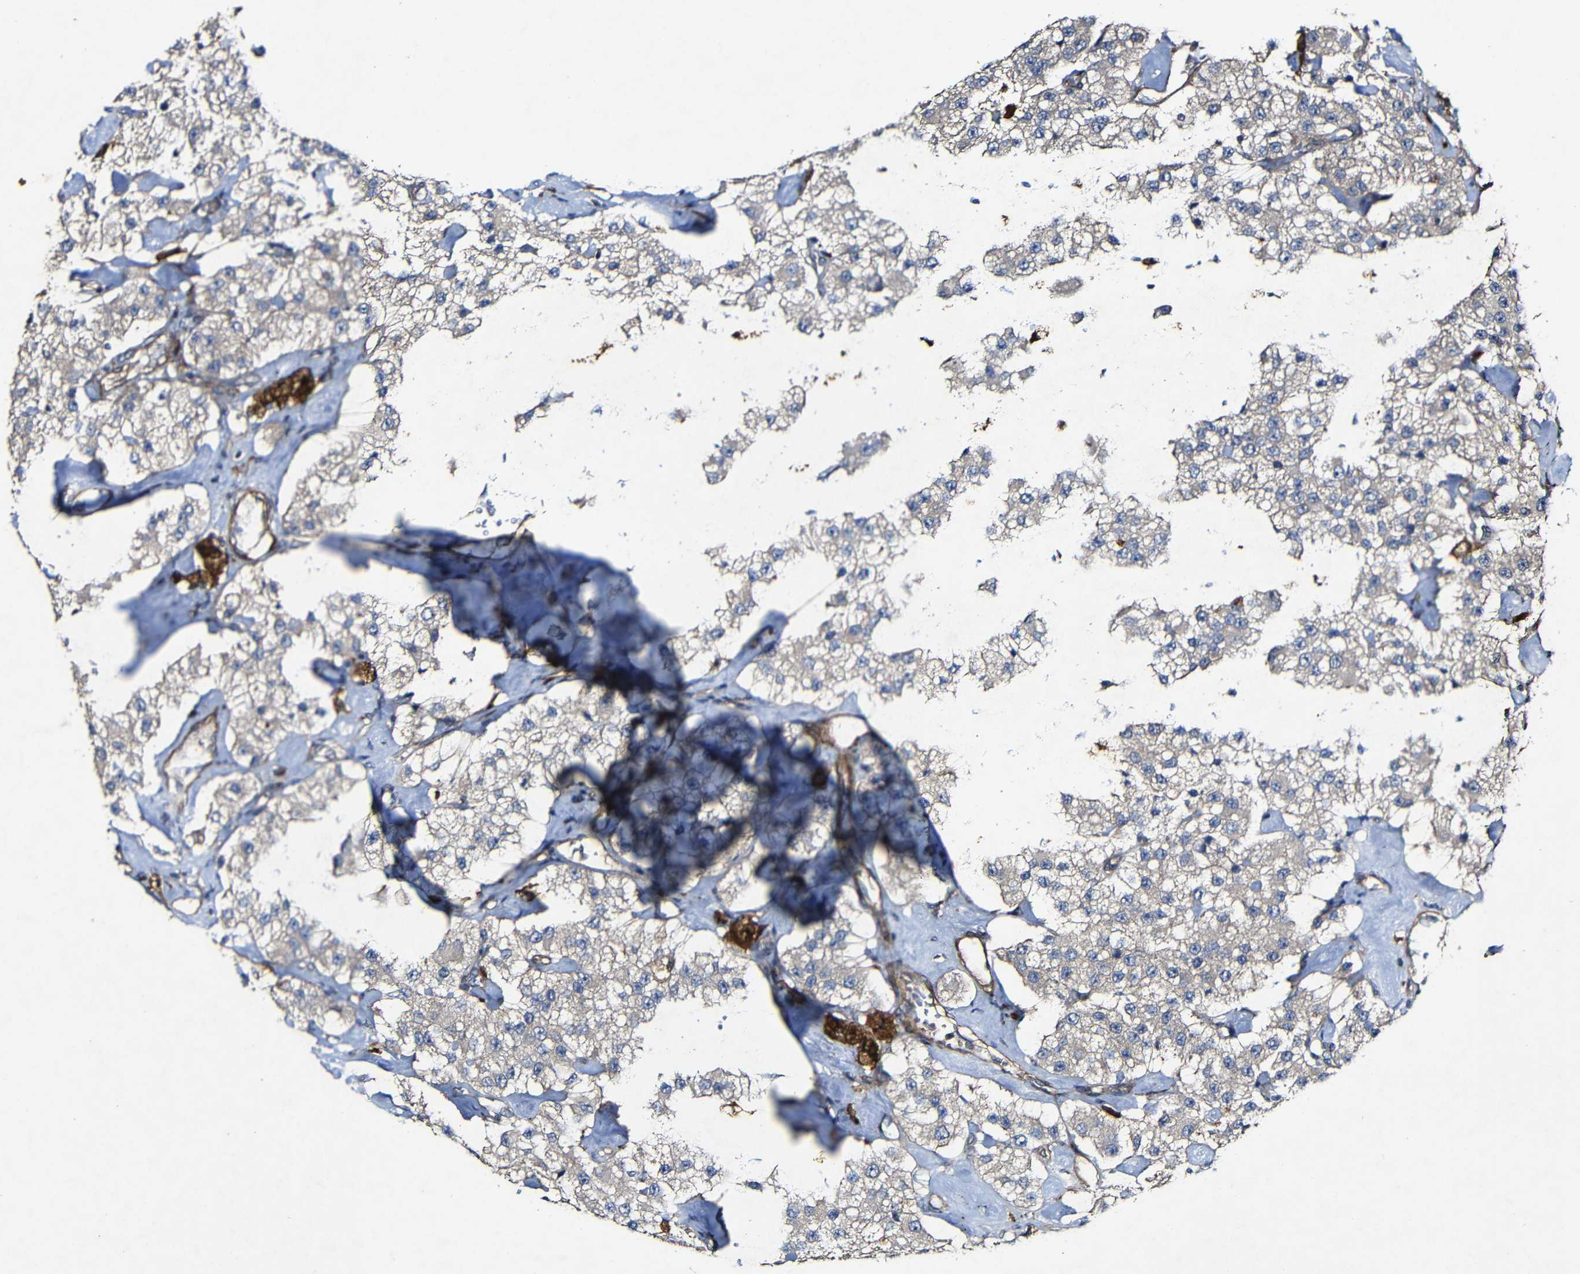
{"staining": {"intensity": "negative", "quantity": "none", "location": "none"}, "tissue": "carcinoid", "cell_type": "Tumor cells", "image_type": "cancer", "snomed": [{"axis": "morphology", "description": "Carcinoid, malignant, NOS"}, {"axis": "topography", "description": "Pancreas"}], "caption": "This is an IHC image of carcinoid (malignant). There is no positivity in tumor cells.", "gene": "GSDME", "patient": {"sex": "male", "age": 41}}